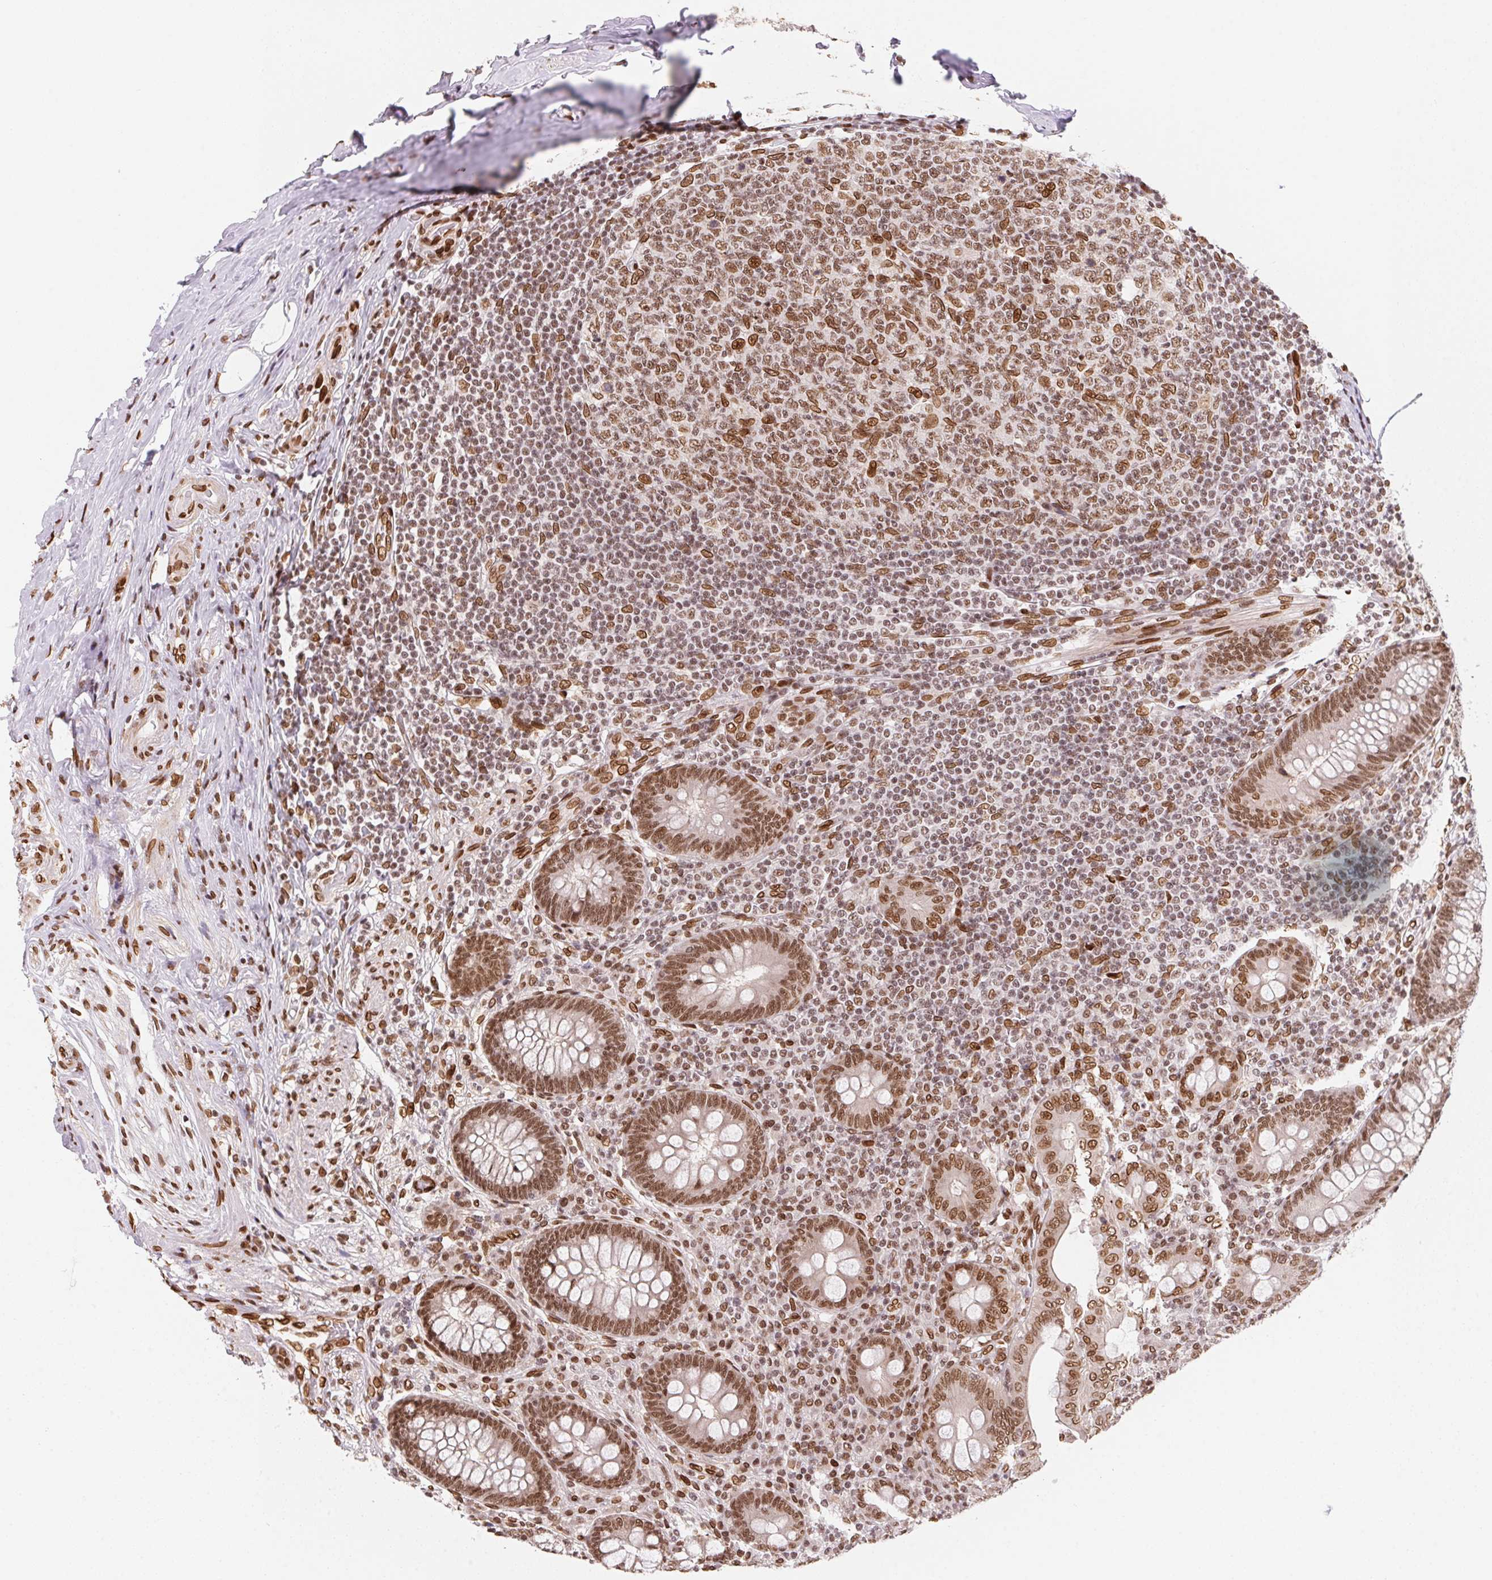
{"staining": {"intensity": "strong", "quantity": ">75%", "location": "nuclear"}, "tissue": "appendix", "cell_type": "Glandular cells", "image_type": "normal", "snomed": [{"axis": "morphology", "description": "Normal tissue, NOS"}, {"axis": "topography", "description": "Appendix"}], "caption": "Immunohistochemical staining of normal appendix reveals high levels of strong nuclear positivity in approximately >75% of glandular cells.", "gene": "SAP30BP", "patient": {"sex": "male", "age": 71}}